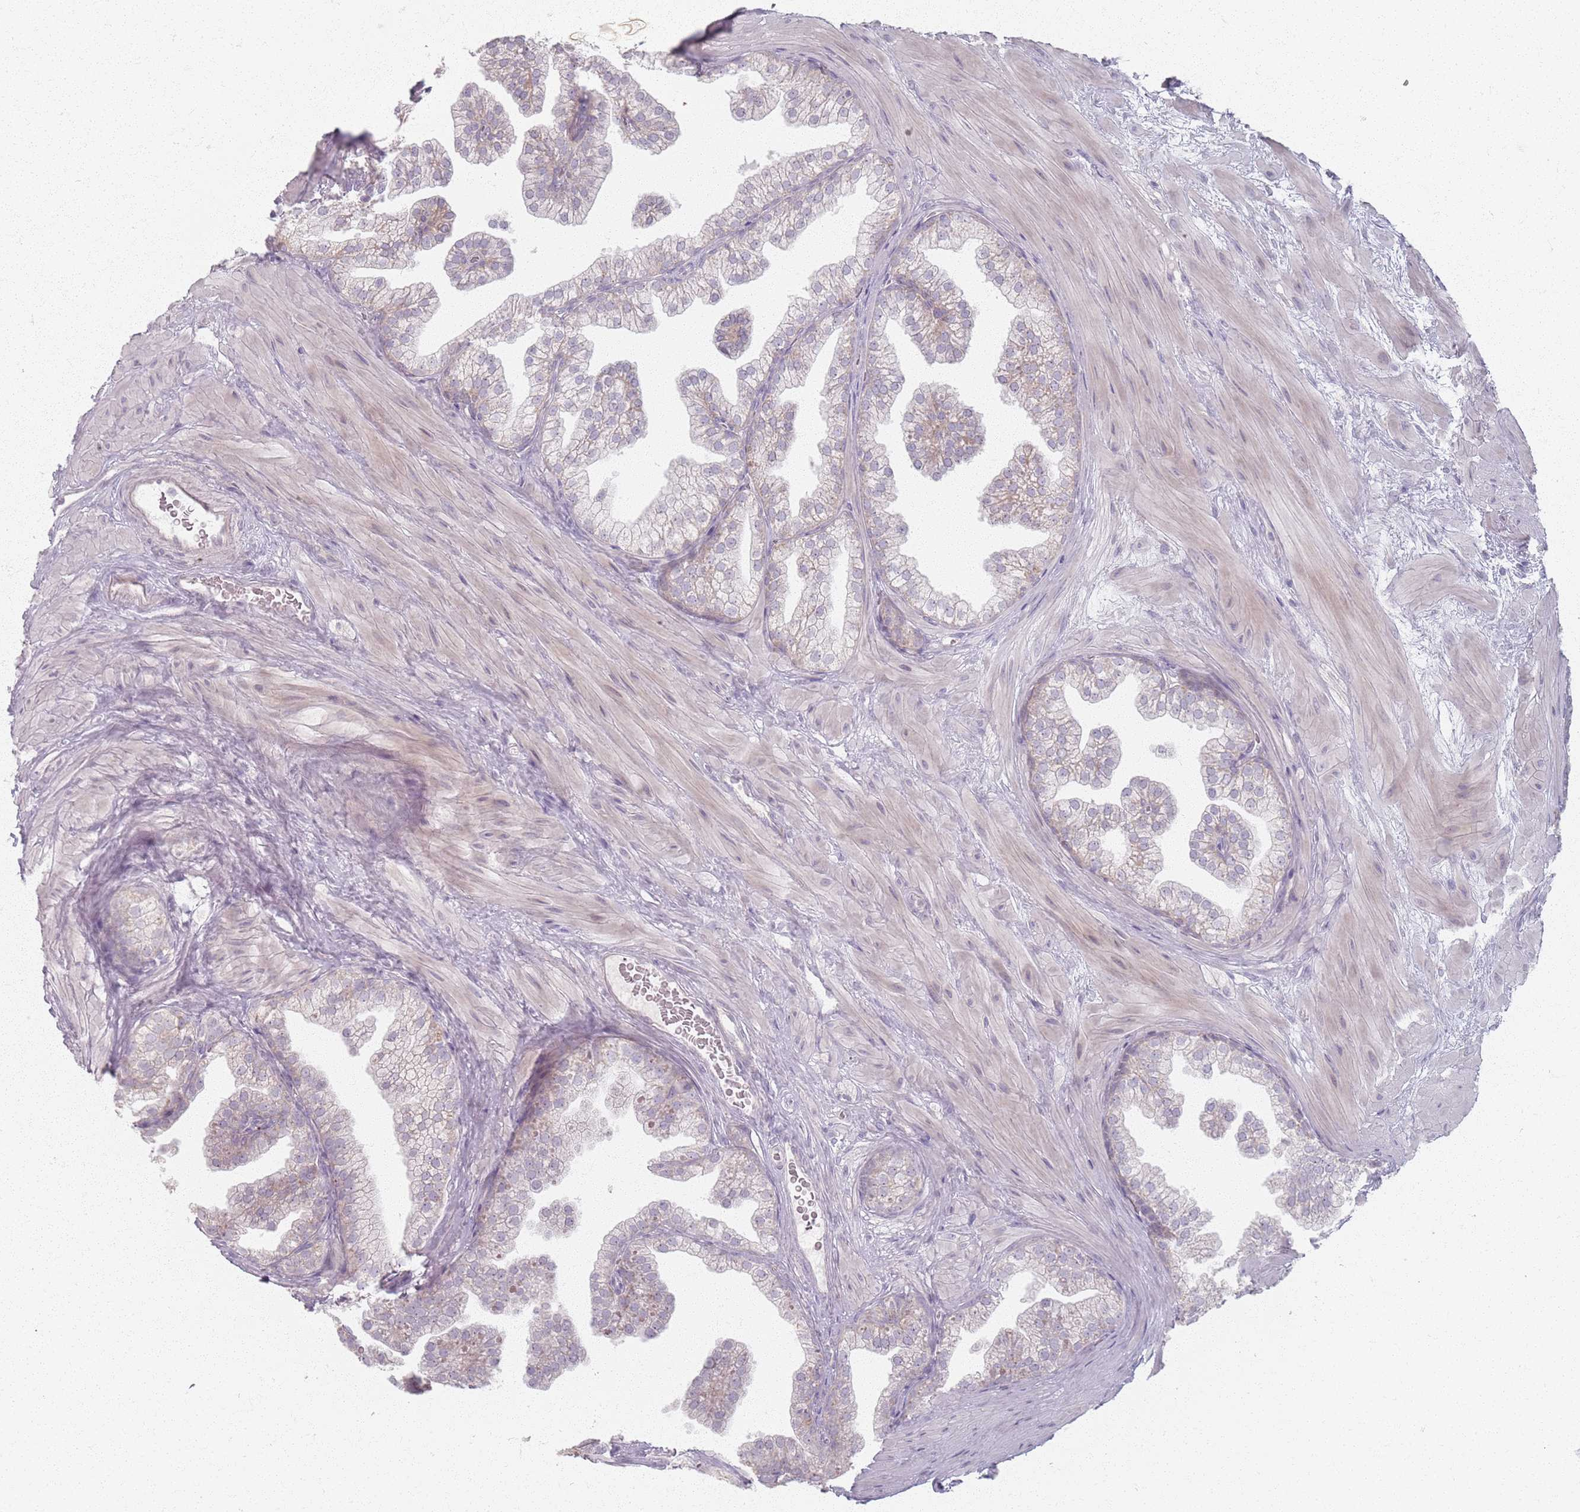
{"staining": {"intensity": "weak", "quantity": "<25%", "location": "cytoplasmic/membranous"}, "tissue": "prostate", "cell_type": "Glandular cells", "image_type": "normal", "snomed": [{"axis": "morphology", "description": "Normal tissue, NOS"}, {"axis": "topography", "description": "Prostate"}], "caption": "Glandular cells show no significant positivity in normal prostate. The staining was performed using DAB (3,3'-diaminobenzidine) to visualize the protein expression in brown, while the nuclei were stained in blue with hematoxylin (Magnification: 20x).", "gene": "PKD2L2", "patient": {"sex": "male", "age": 37}}